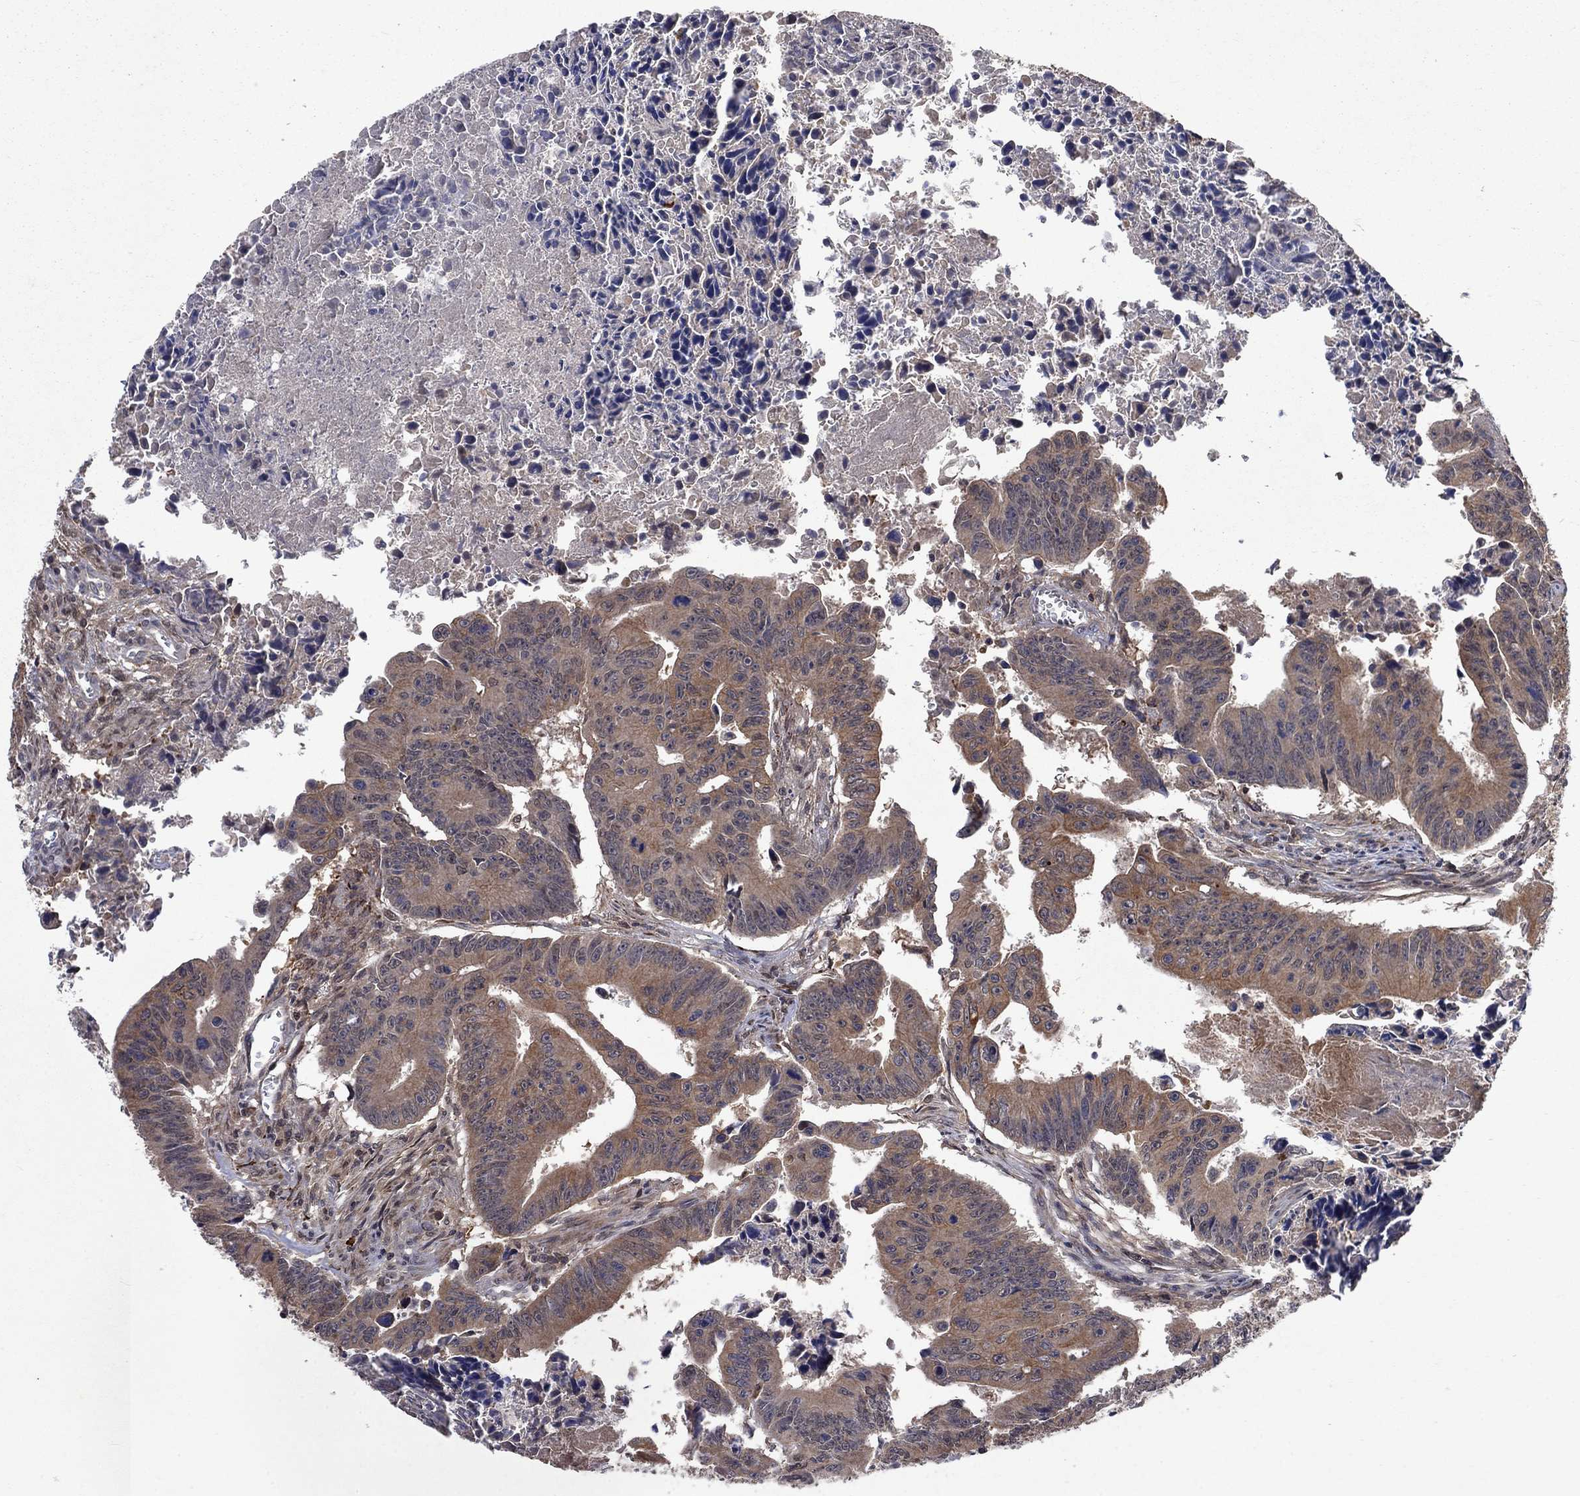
{"staining": {"intensity": "moderate", "quantity": ">75%", "location": "cytoplasmic/membranous"}, "tissue": "colorectal cancer", "cell_type": "Tumor cells", "image_type": "cancer", "snomed": [{"axis": "morphology", "description": "Adenocarcinoma, NOS"}, {"axis": "topography", "description": "Colon"}], "caption": "IHC histopathology image of human colorectal cancer (adenocarcinoma) stained for a protein (brown), which reveals medium levels of moderate cytoplasmic/membranous expression in about >75% of tumor cells.", "gene": "IAH1", "patient": {"sex": "female", "age": 87}}